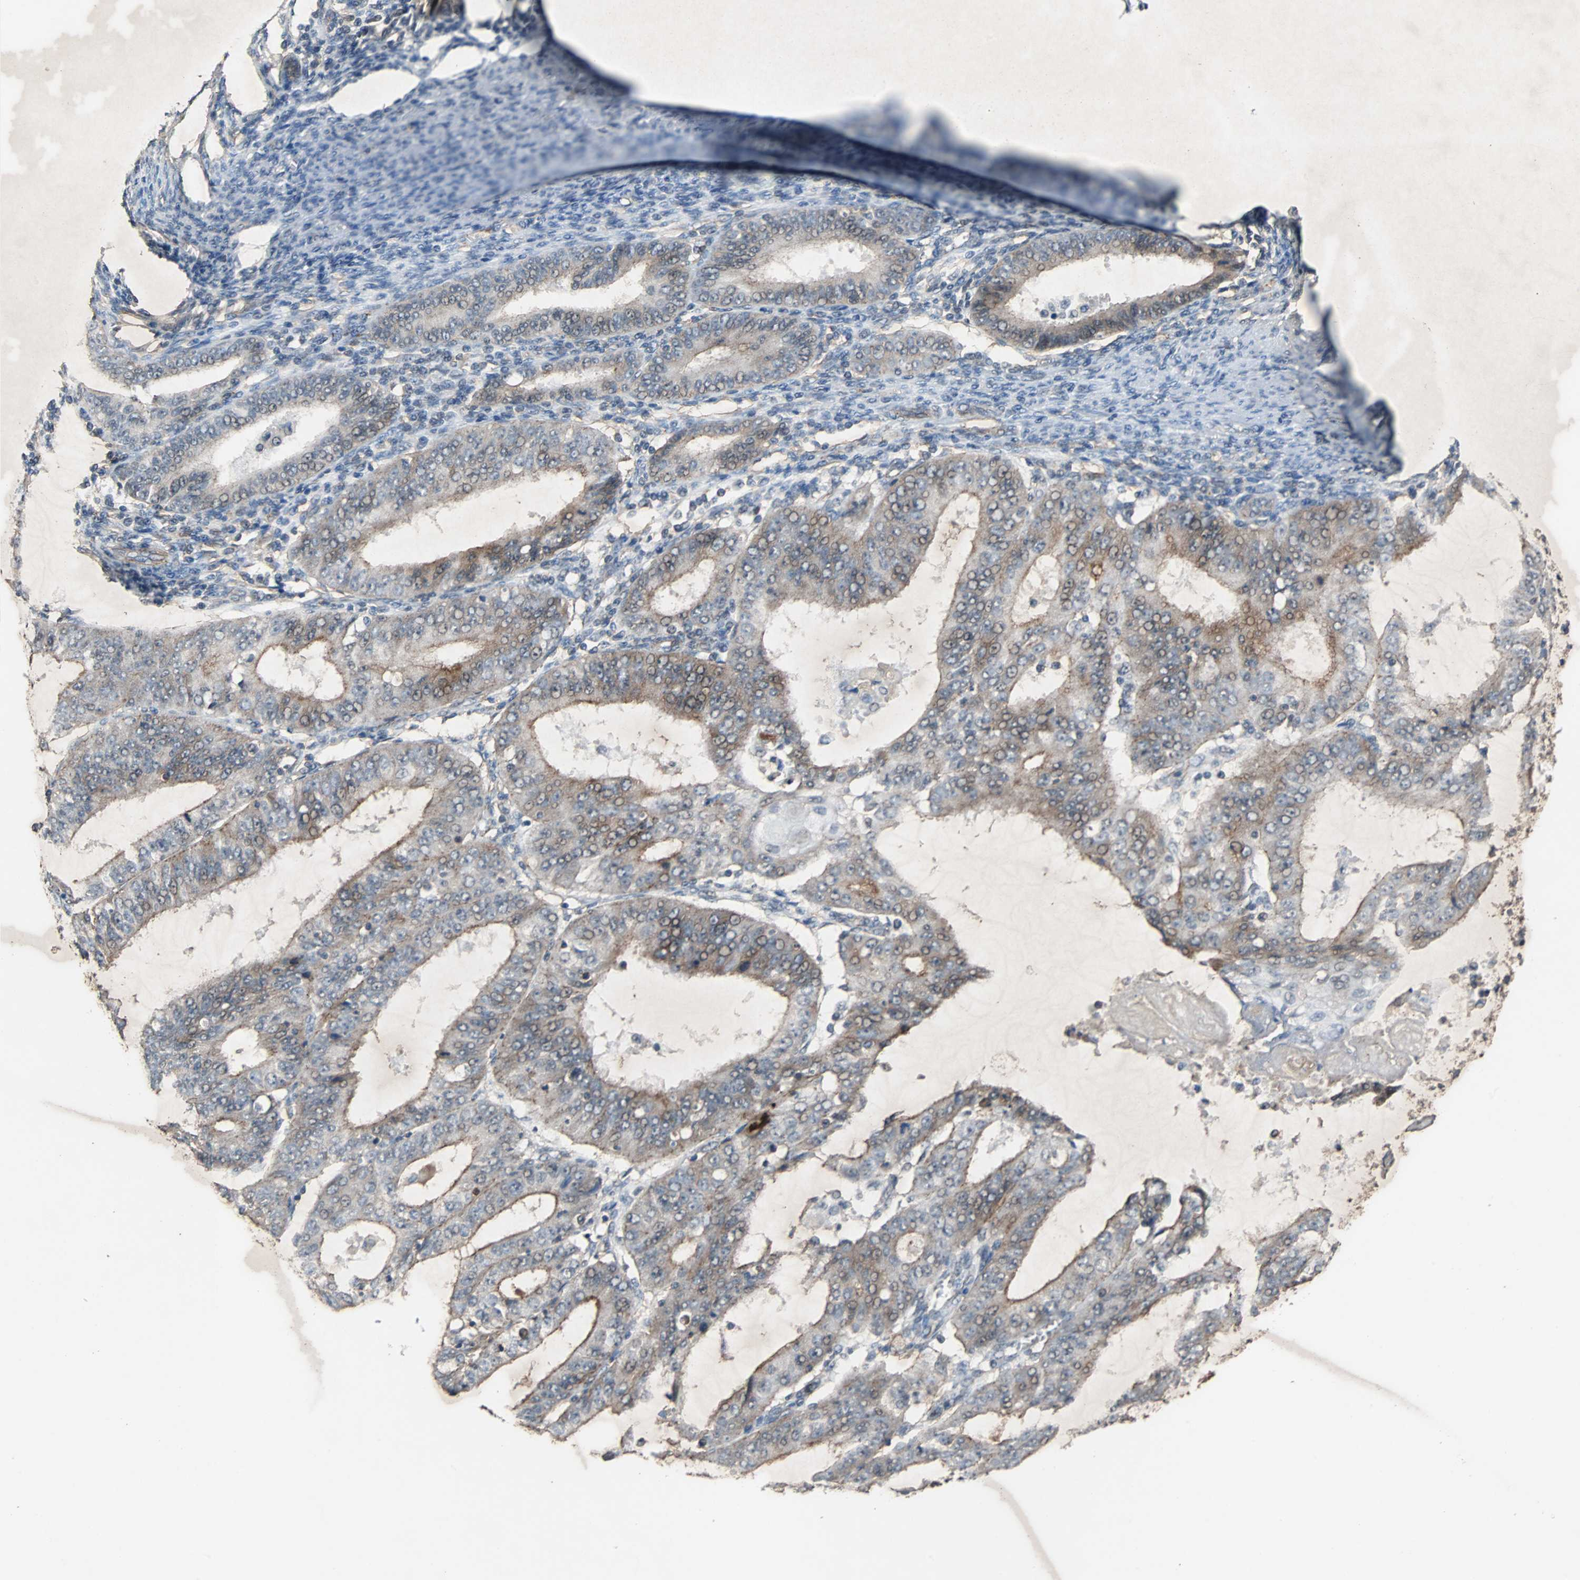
{"staining": {"intensity": "weak", "quantity": ">75%", "location": "cytoplasmic/membranous"}, "tissue": "endometrial cancer", "cell_type": "Tumor cells", "image_type": "cancer", "snomed": [{"axis": "morphology", "description": "Adenocarcinoma, NOS"}, {"axis": "topography", "description": "Endometrium"}], "caption": "Immunohistochemical staining of endometrial cancer (adenocarcinoma) demonstrates low levels of weak cytoplasmic/membranous protein expression in about >75% of tumor cells.", "gene": "LSR", "patient": {"sex": "female", "age": 42}}